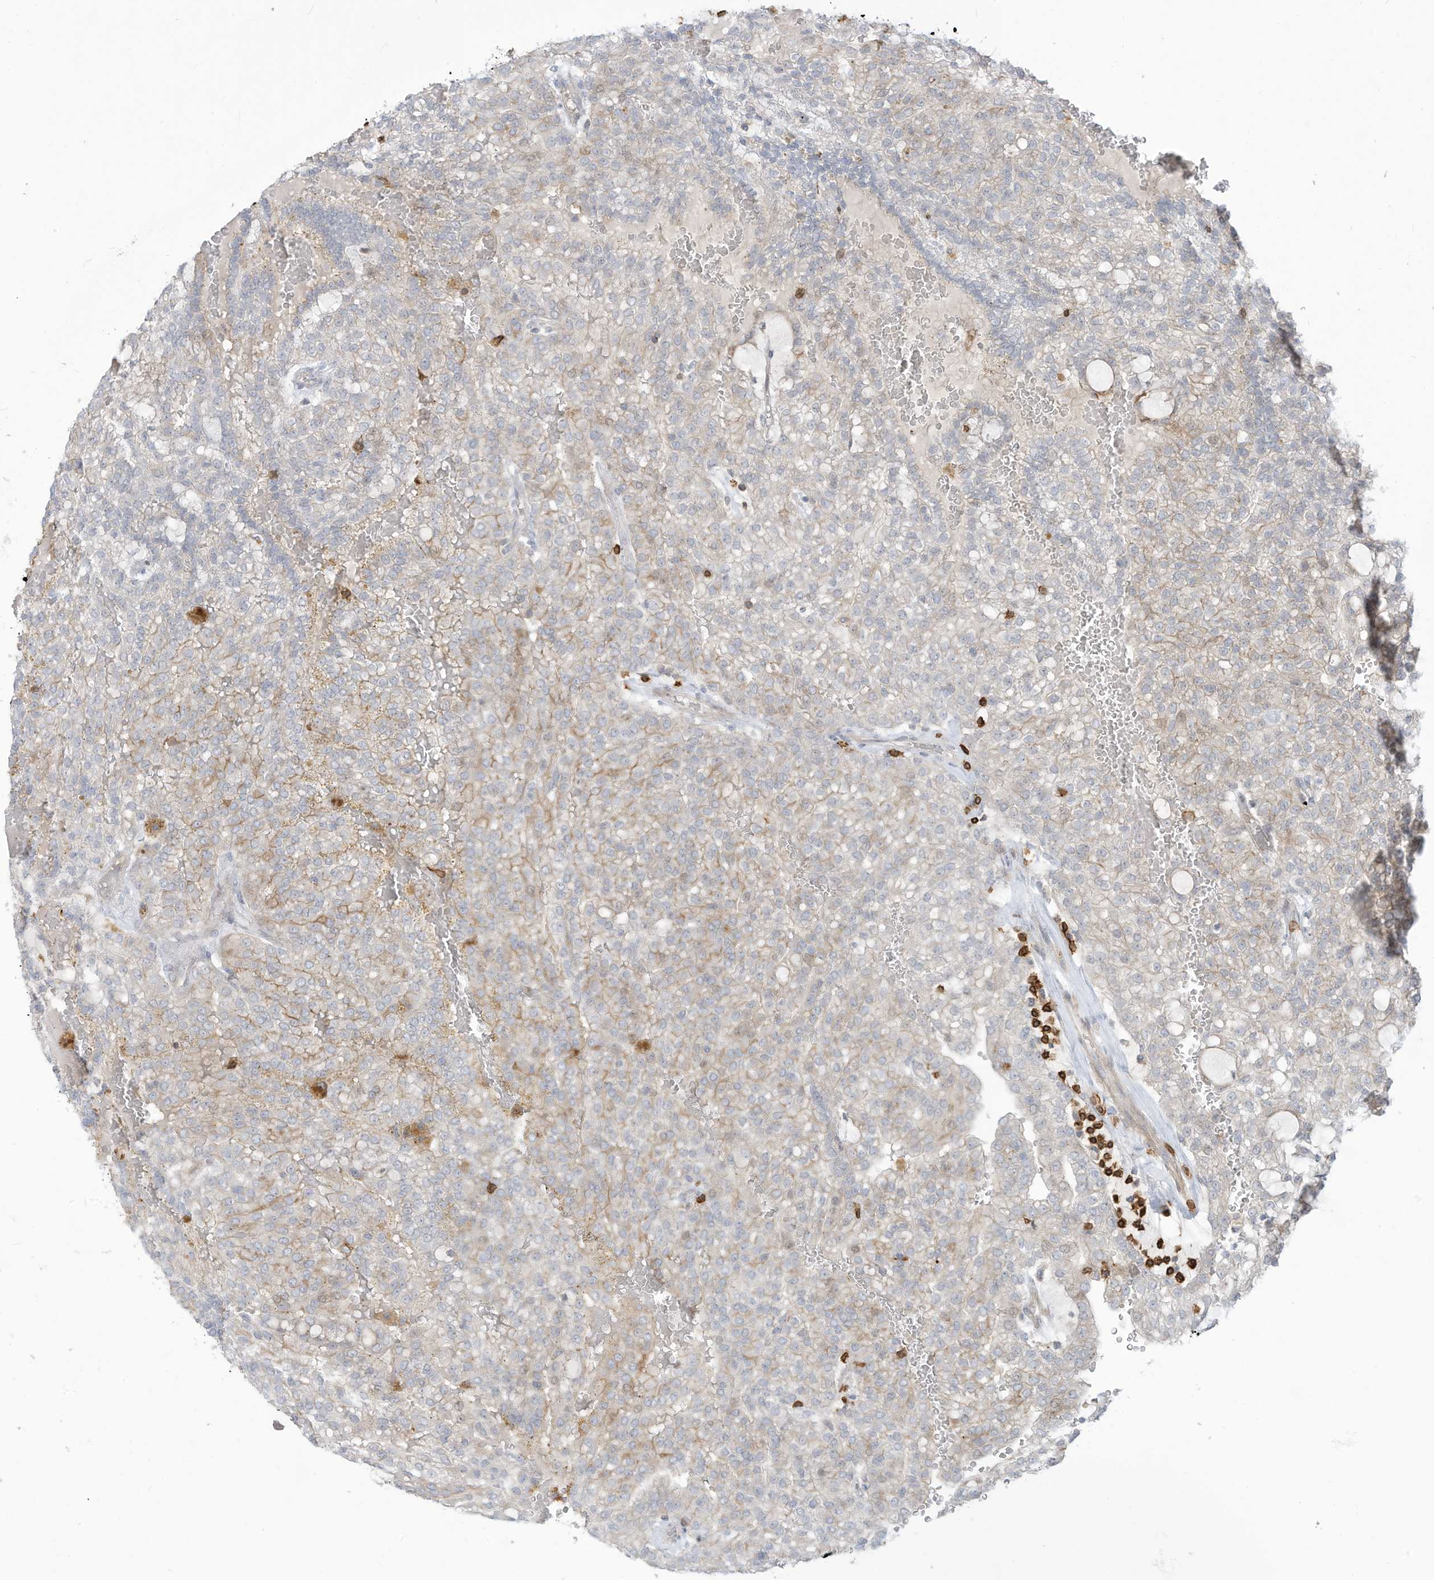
{"staining": {"intensity": "weak", "quantity": "25%-75%", "location": "cytoplasmic/membranous"}, "tissue": "renal cancer", "cell_type": "Tumor cells", "image_type": "cancer", "snomed": [{"axis": "morphology", "description": "Adenocarcinoma, NOS"}, {"axis": "topography", "description": "Kidney"}], "caption": "Tumor cells show low levels of weak cytoplasmic/membranous staining in approximately 25%-75% of cells in human renal adenocarcinoma.", "gene": "NOTO", "patient": {"sex": "male", "age": 63}}